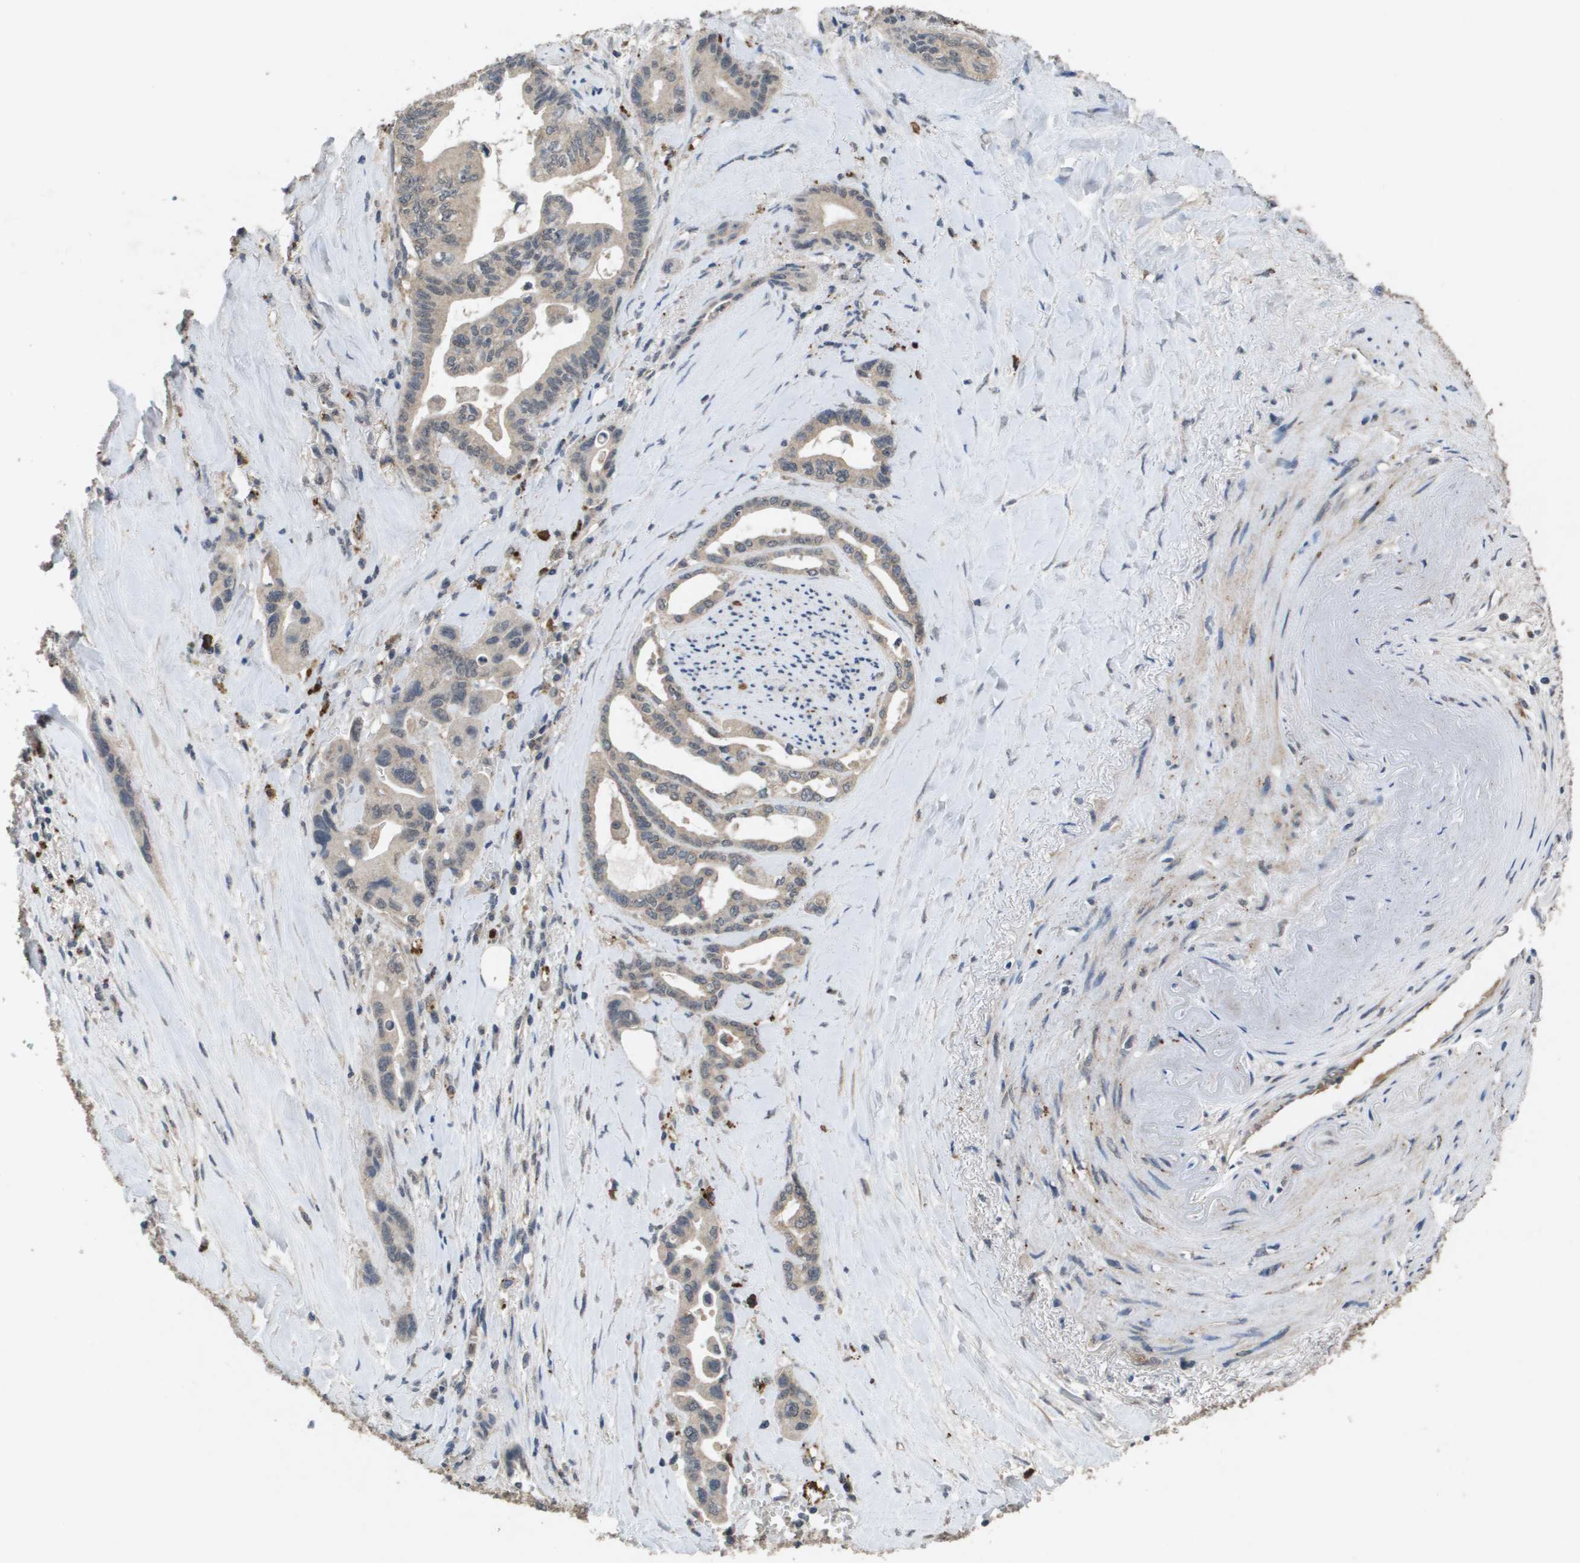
{"staining": {"intensity": "weak", "quantity": ">75%", "location": "cytoplasmic/membranous"}, "tissue": "pancreatic cancer", "cell_type": "Tumor cells", "image_type": "cancer", "snomed": [{"axis": "morphology", "description": "Adenocarcinoma, NOS"}, {"axis": "topography", "description": "Pancreas"}], "caption": "Brown immunohistochemical staining in human pancreatic cancer (adenocarcinoma) displays weak cytoplasmic/membranous positivity in about >75% of tumor cells. (DAB IHC, brown staining for protein, blue staining for nuclei).", "gene": "PROC", "patient": {"sex": "male", "age": 70}}